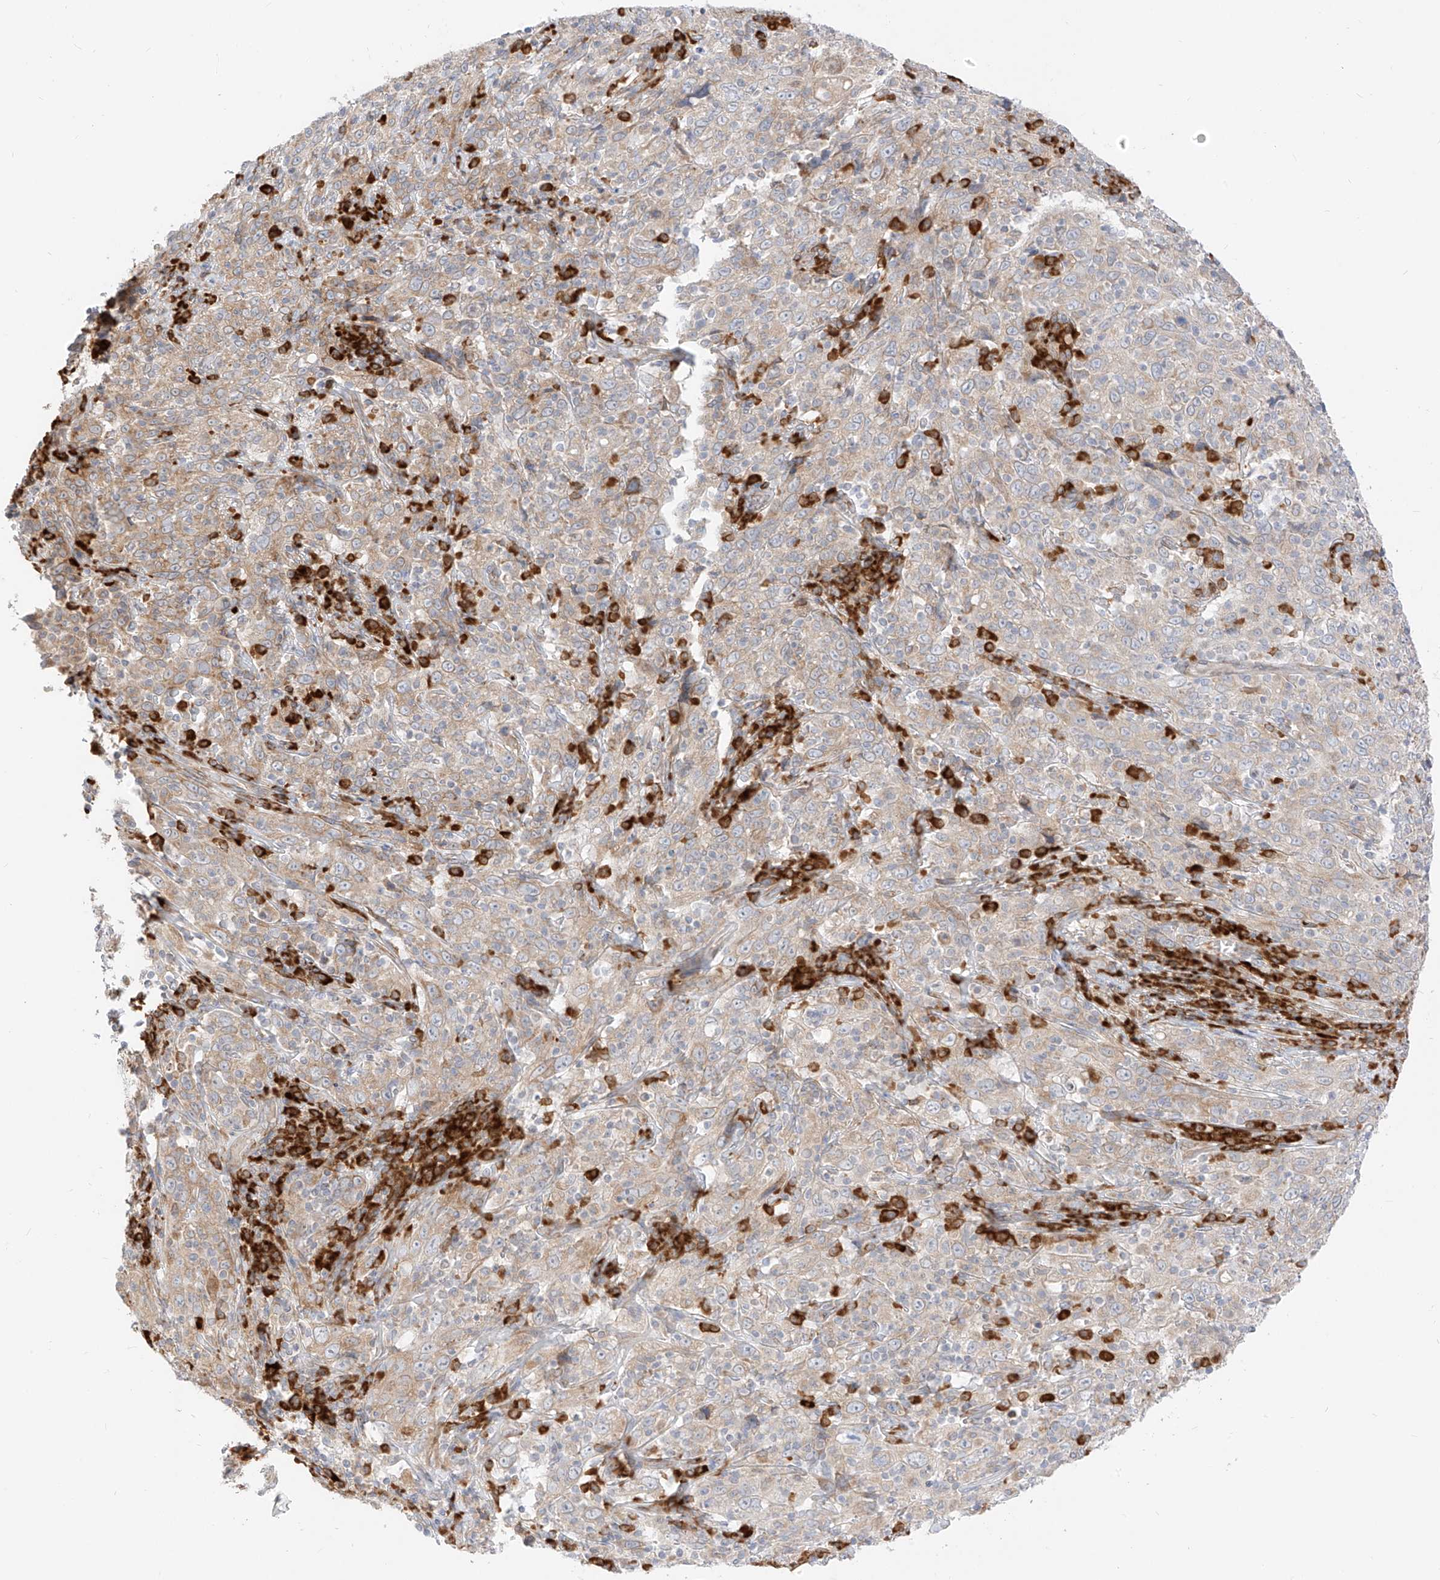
{"staining": {"intensity": "weak", "quantity": ">75%", "location": "cytoplasmic/membranous"}, "tissue": "cervical cancer", "cell_type": "Tumor cells", "image_type": "cancer", "snomed": [{"axis": "morphology", "description": "Squamous cell carcinoma, NOS"}, {"axis": "topography", "description": "Cervix"}], "caption": "Protein staining of cervical squamous cell carcinoma tissue demonstrates weak cytoplasmic/membranous staining in approximately >75% of tumor cells. (DAB IHC with brightfield microscopy, high magnification).", "gene": "STT3A", "patient": {"sex": "female", "age": 46}}